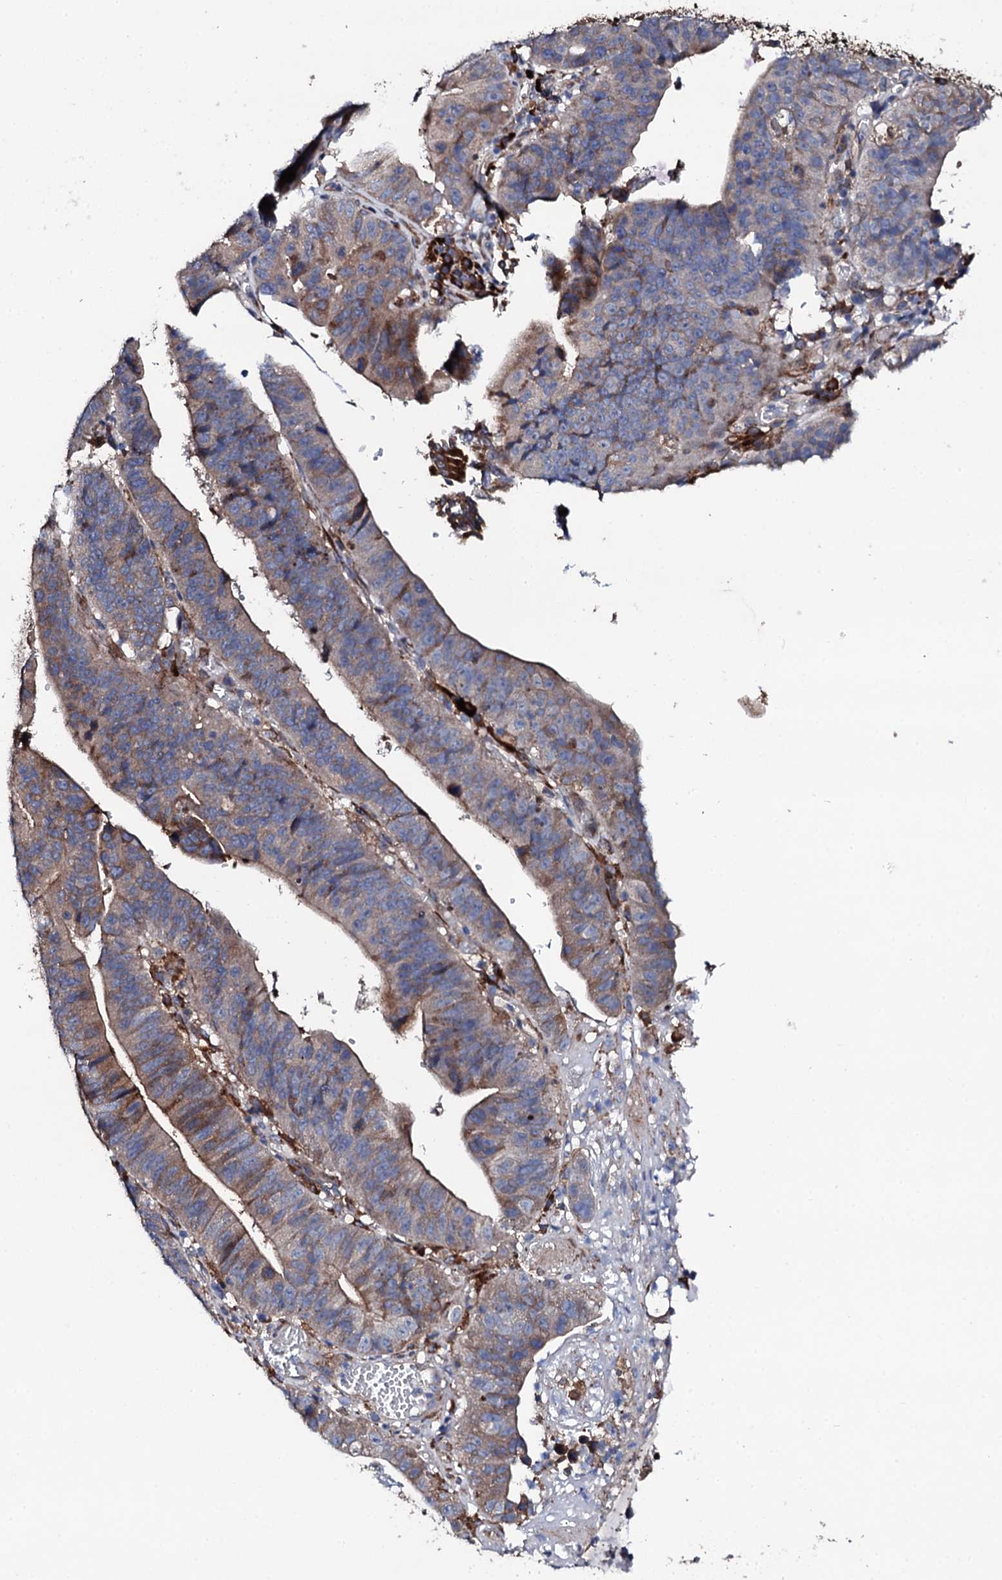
{"staining": {"intensity": "weak", "quantity": ">75%", "location": "cytoplasmic/membranous"}, "tissue": "stomach cancer", "cell_type": "Tumor cells", "image_type": "cancer", "snomed": [{"axis": "morphology", "description": "Adenocarcinoma, NOS"}, {"axis": "topography", "description": "Stomach"}], "caption": "An image of human adenocarcinoma (stomach) stained for a protein shows weak cytoplasmic/membranous brown staining in tumor cells. (brown staining indicates protein expression, while blue staining denotes nuclei).", "gene": "LIPT2", "patient": {"sex": "male", "age": 59}}